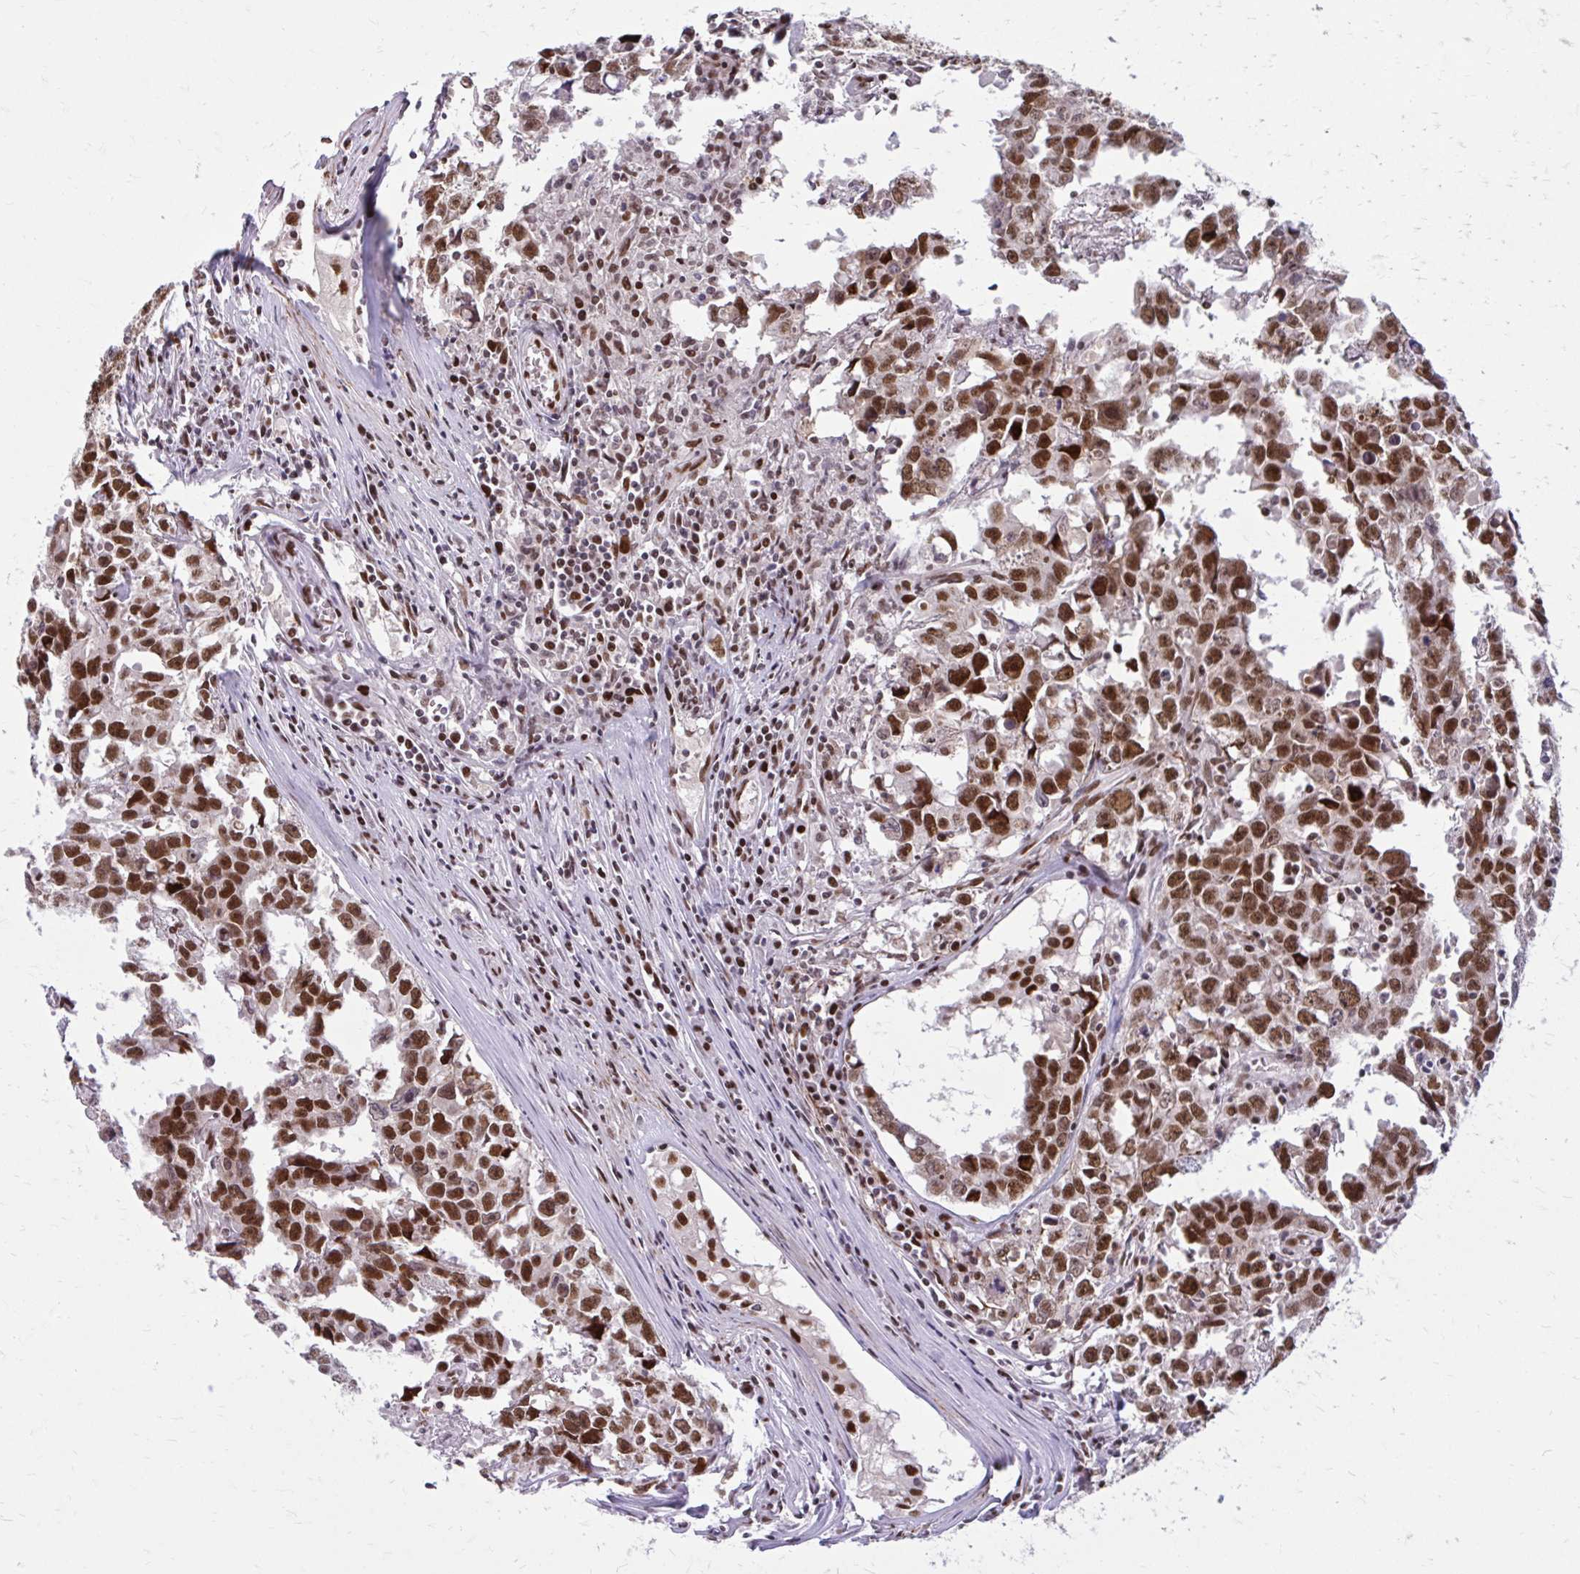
{"staining": {"intensity": "strong", "quantity": ">75%", "location": "nuclear"}, "tissue": "testis cancer", "cell_type": "Tumor cells", "image_type": "cancer", "snomed": [{"axis": "morphology", "description": "Carcinoma, Embryonal, NOS"}, {"axis": "topography", "description": "Testis"}], "caption": "Embryonal carcinoma (testis) was stained to show a protein in brown. There is high levels of strong nuclear staining in about >75% of tumor cells.", "gene": "PSME4", "patient": {"sex": "male", "age": 22}}